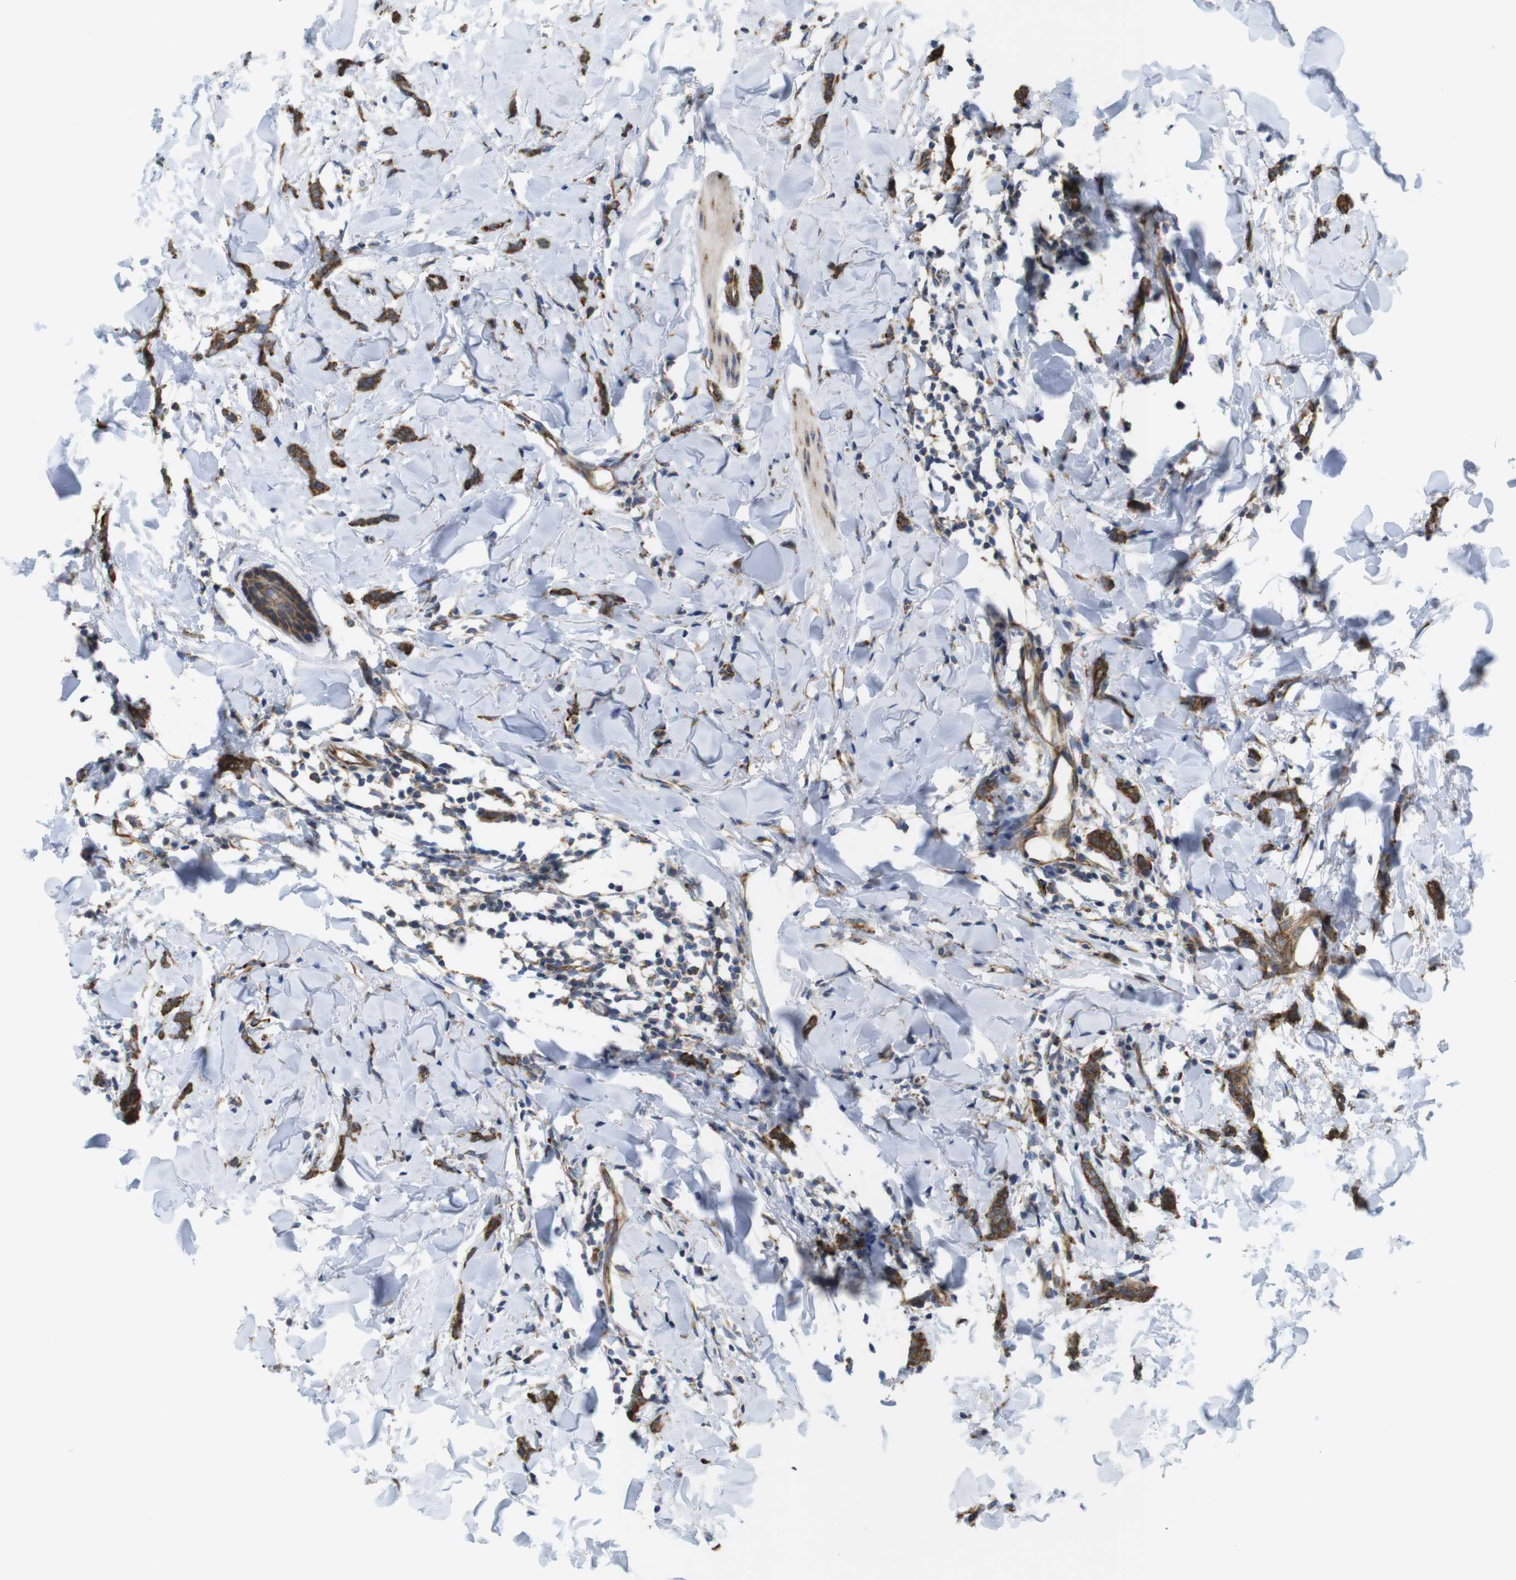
{"staining": {"intensity": "moderate", "quantity": ">75%", "location": "cytoplasmic/membranous"}, "tissue": "breast cancer", "cell_type": "Tumor cells", "image_type": "cancer", "snomed": [{"axis": "morphology", "description": "Lobular carcinoma"}, {"axis": "topography", "description": "Skin"}, {"axis": "topography", "description": "Breast"}], "caption": "Tumor cells show moderate cytoplasmic/membranous positivity in about >75% of cells in breast cancer.", "gene": "PCNX2", "patient": {"sex": "female", "age": 46}}